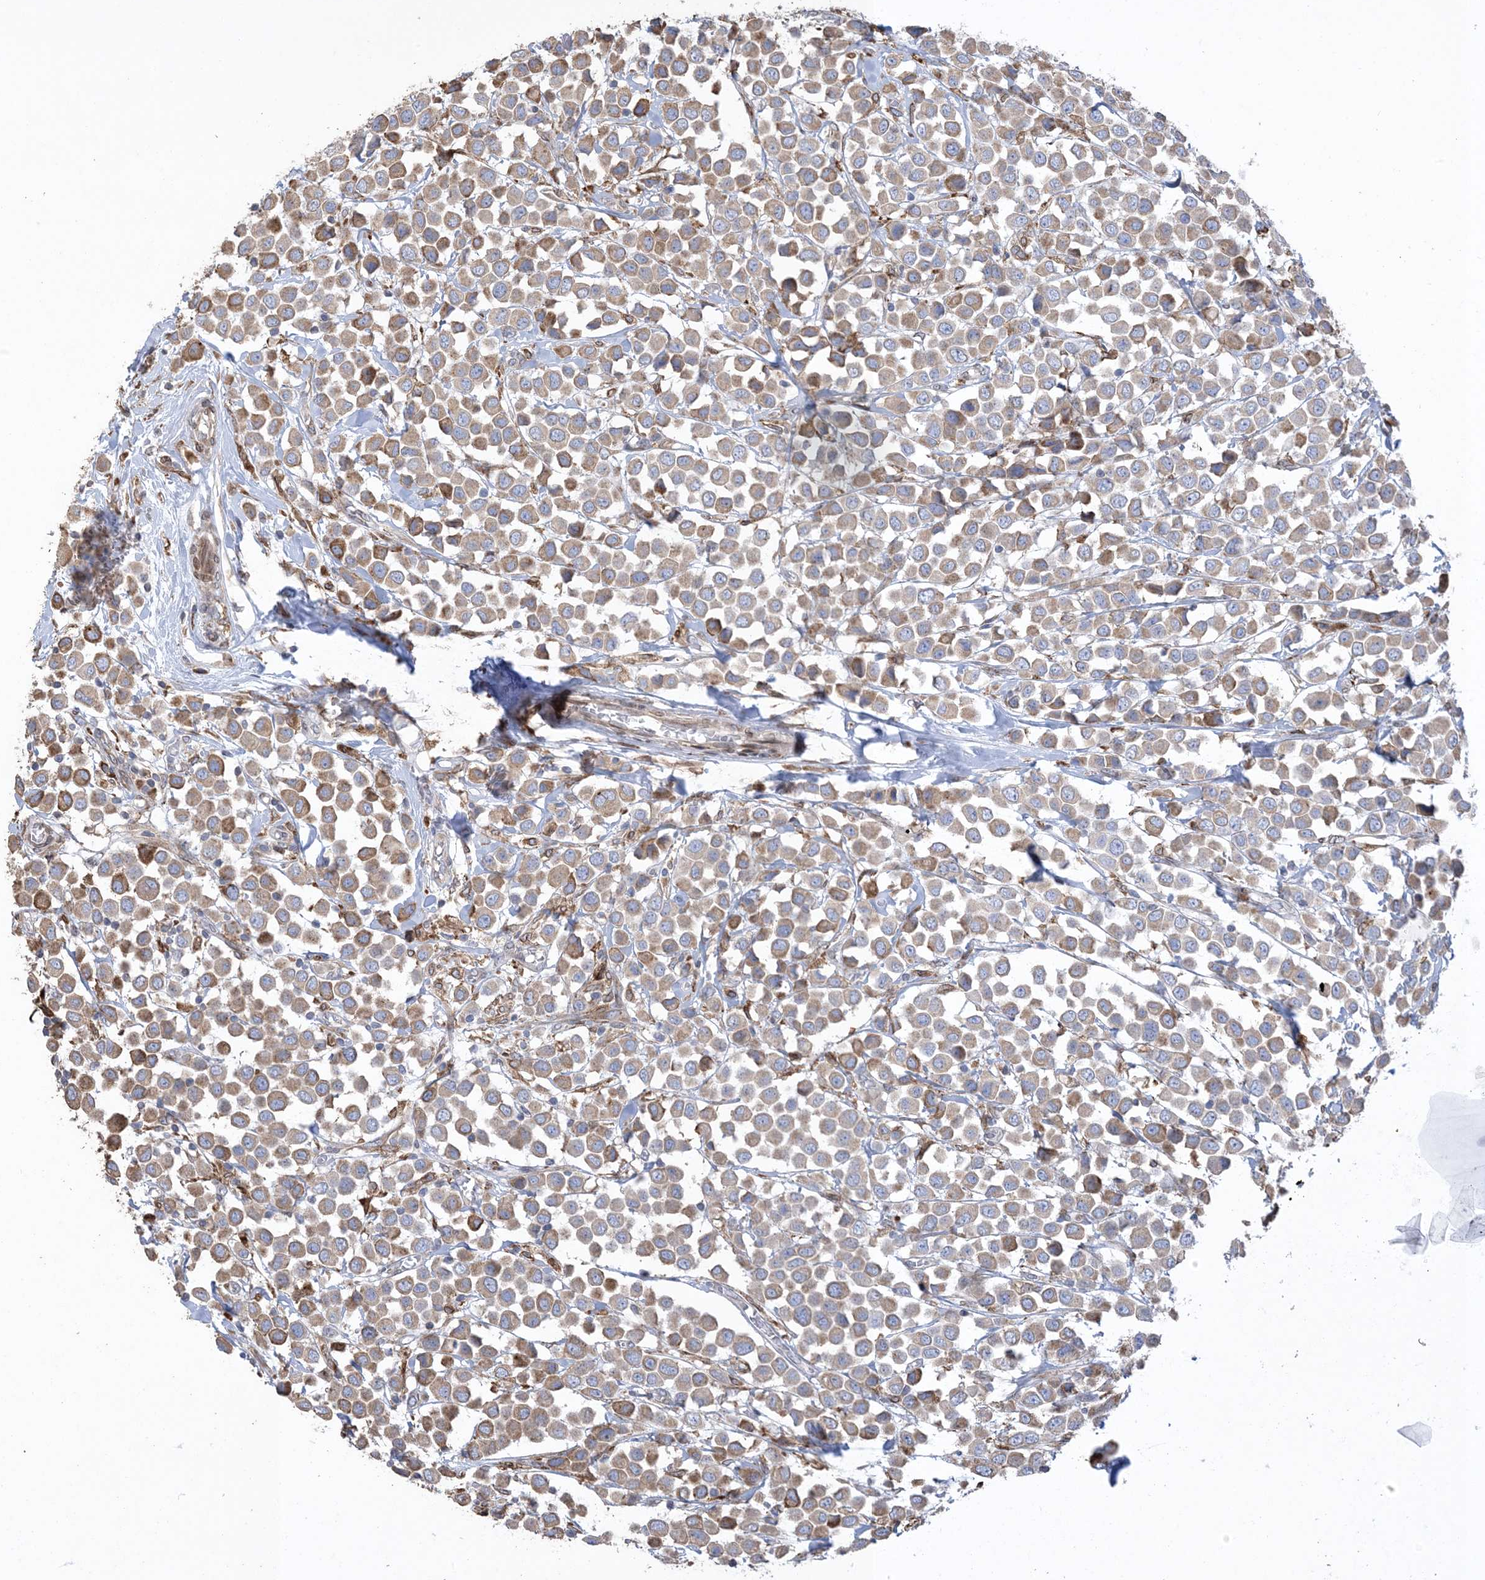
{"staining": {"intensity": "moderate", "quantity": ">75%", "location": "cytoplasmic/membranous"}, "tissue": "breast cancer", "cell_type": "Tumor cells", "image_type": "cancer", "snomed": [{"axis": "morphology", "description": "Duct carcinoma"}, {"axis": "topography", "description": "Breast"}], "caption": "Human breast cancer stained with a brown dye shows moderate cytoplasmic/membranous positive staining in approximately >75% of tumor cells.", "gene": "SHANK1", "patient": {"sex": "female", "age": 61}}